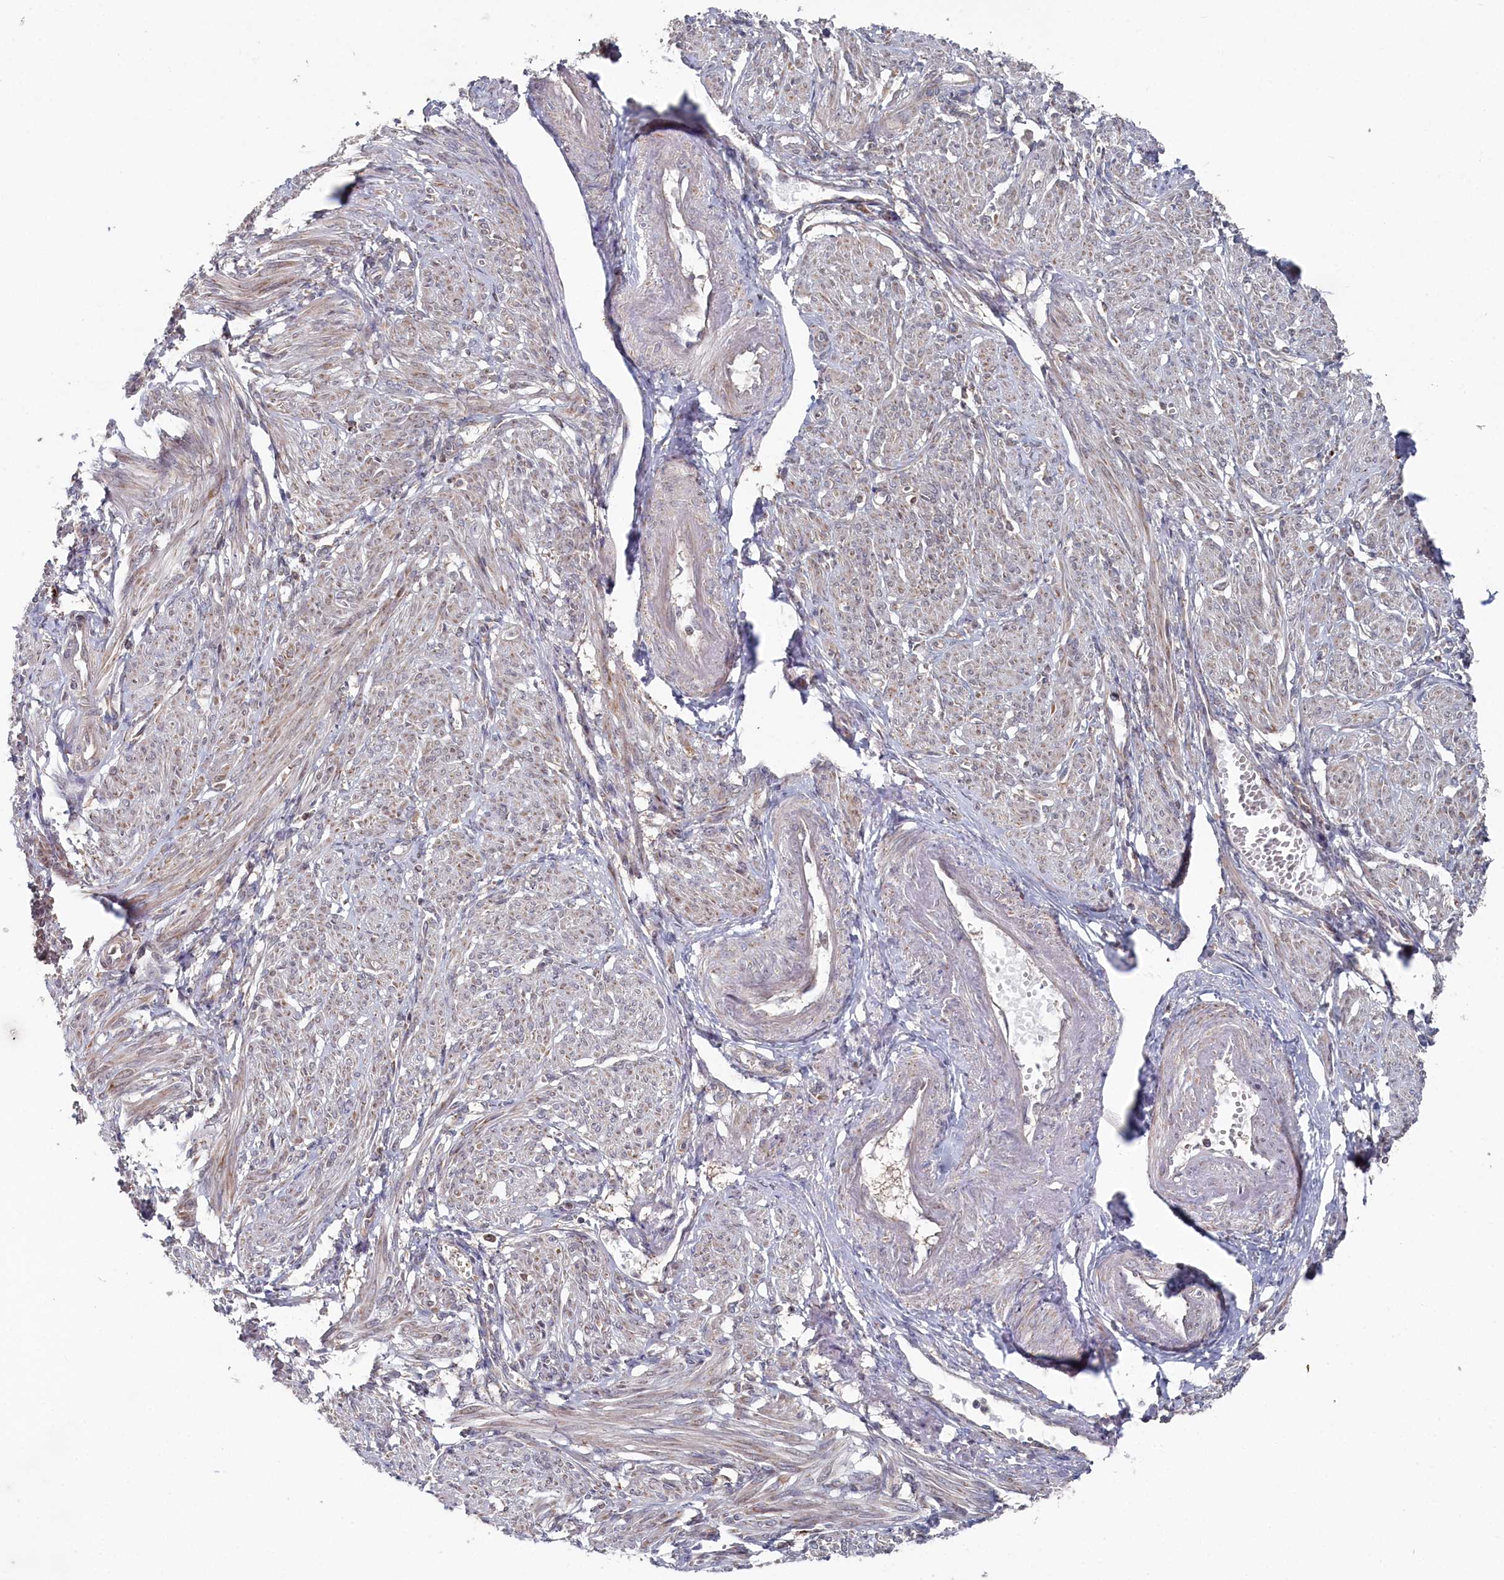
{"staining": {"intensity": "weak", "quantity": "25%-75%", "location": "cytoplasmic/membranous"}, "tissue": "smooth muscle", "cell_type": "Smooth muscle cells", "image_type": "normal", "snomed": [{"axis": "morphology", "description": "Normal tissue, NOS"}, {"axis": "topography", "description": "Smooth muscle"}], "caption": "Smooth muscle was stained to show a protein in brown. There is low levels of weak cytoplasmic/membranous positivity in about 25%-75% of smooth muscle cells. (DAB (3,3'-diaminobenzidine) = brown stain, brightfield microscopy at high magnification).", "gene": "WAPL", "patient": {"sex": "female", "age": 39}}